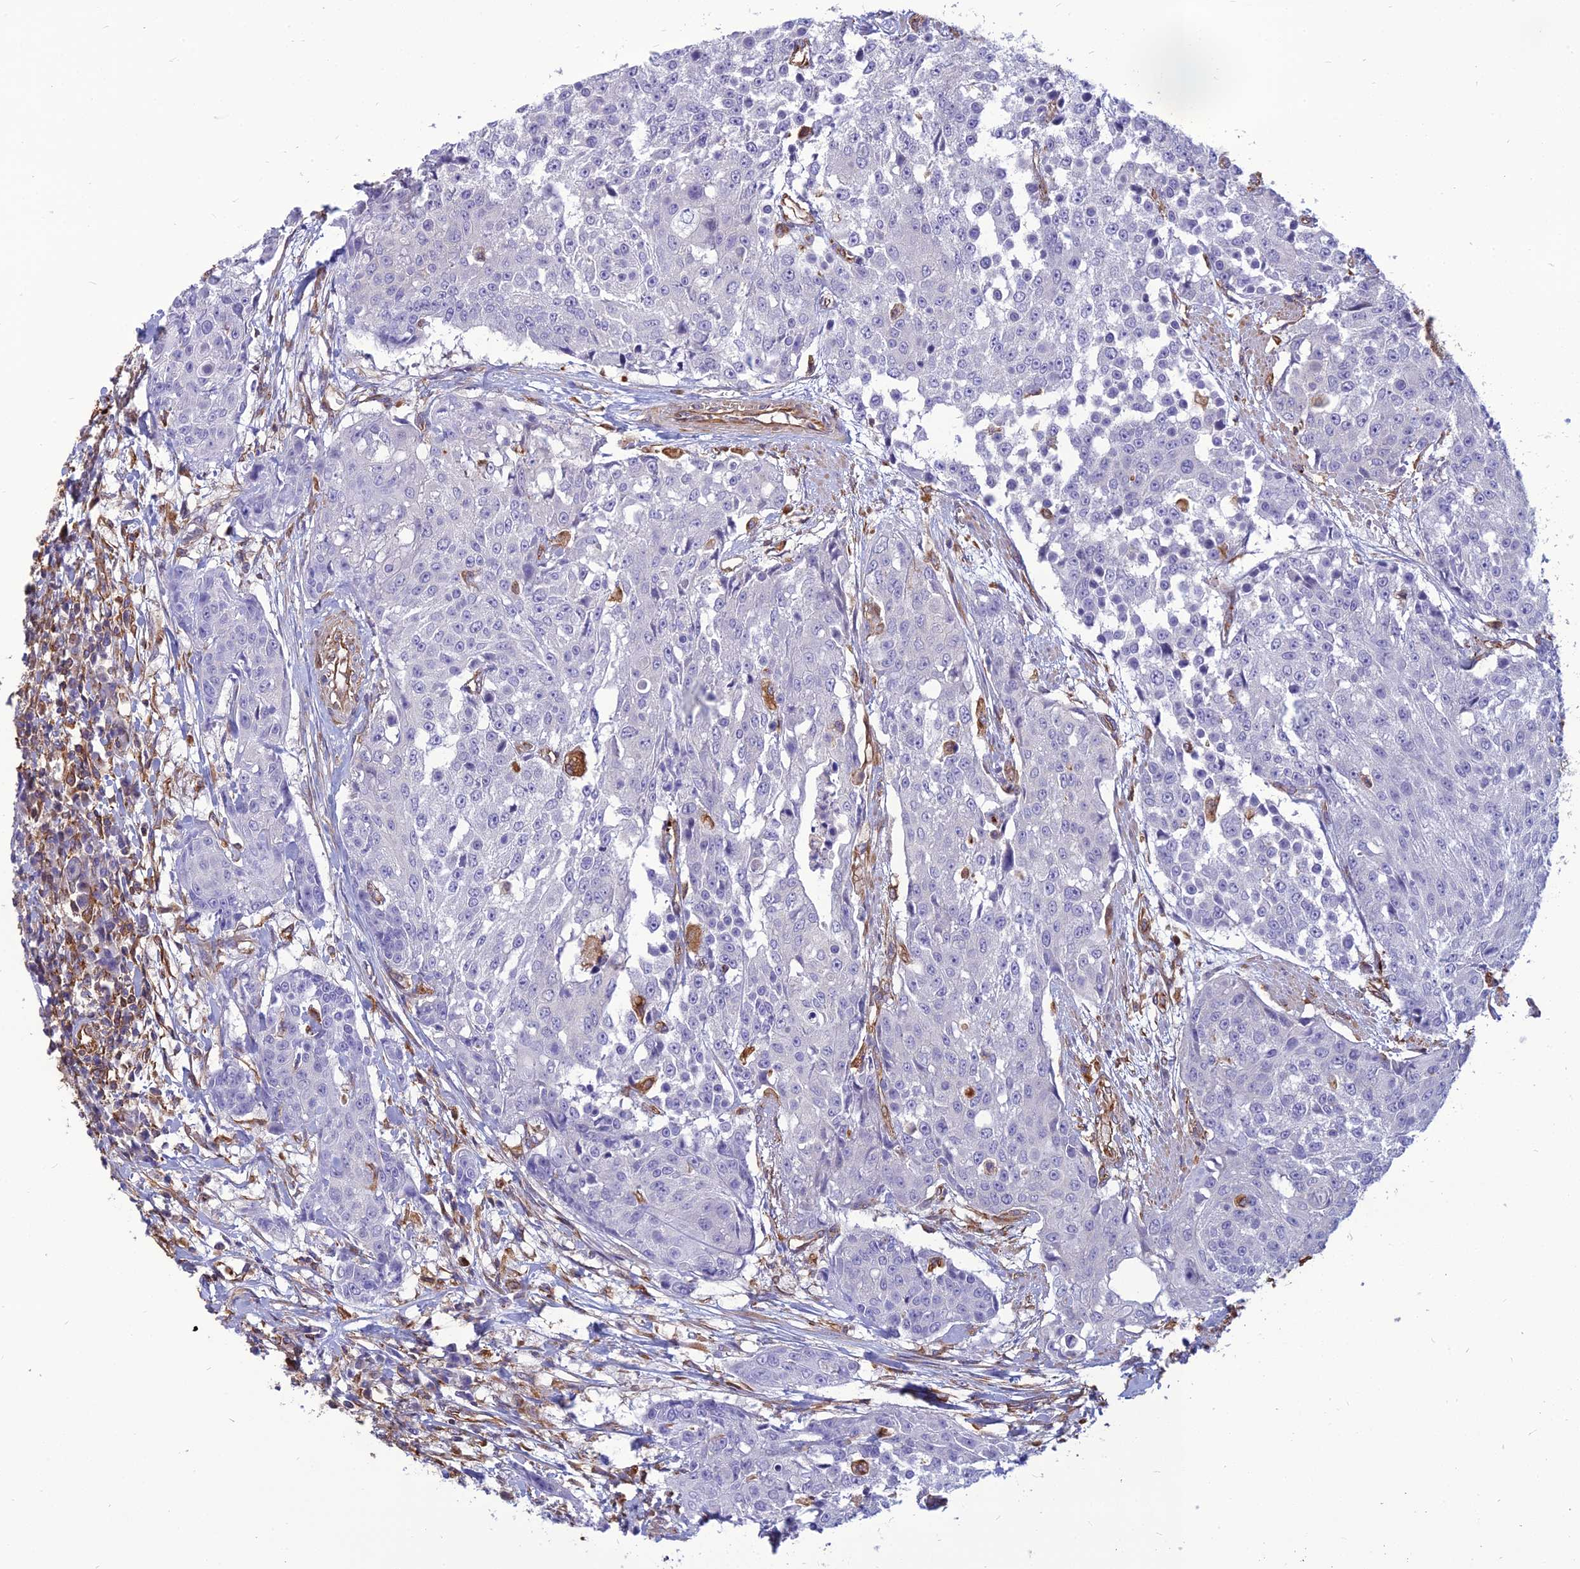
{"staining": {"intensity": "negative", "quantity": "none", "location": "none"}, "tissue": "urothelial cancer", "cell_type": "Tumor cells", "image_type": "cancer", "snomed": [{"axis": "morphology", "description": "Urothelial carcinoma, High grade"}, {"axis": "topography", "description": "Urinary bladder"}], "caption": "Tumor cells show no significant staining in urothelial cancer. (Brightfield microscopy of DAB immunohistochemistry at high magnification).", "gene": "PSMD11", "patient": {"sex": "female", "age": 63}}